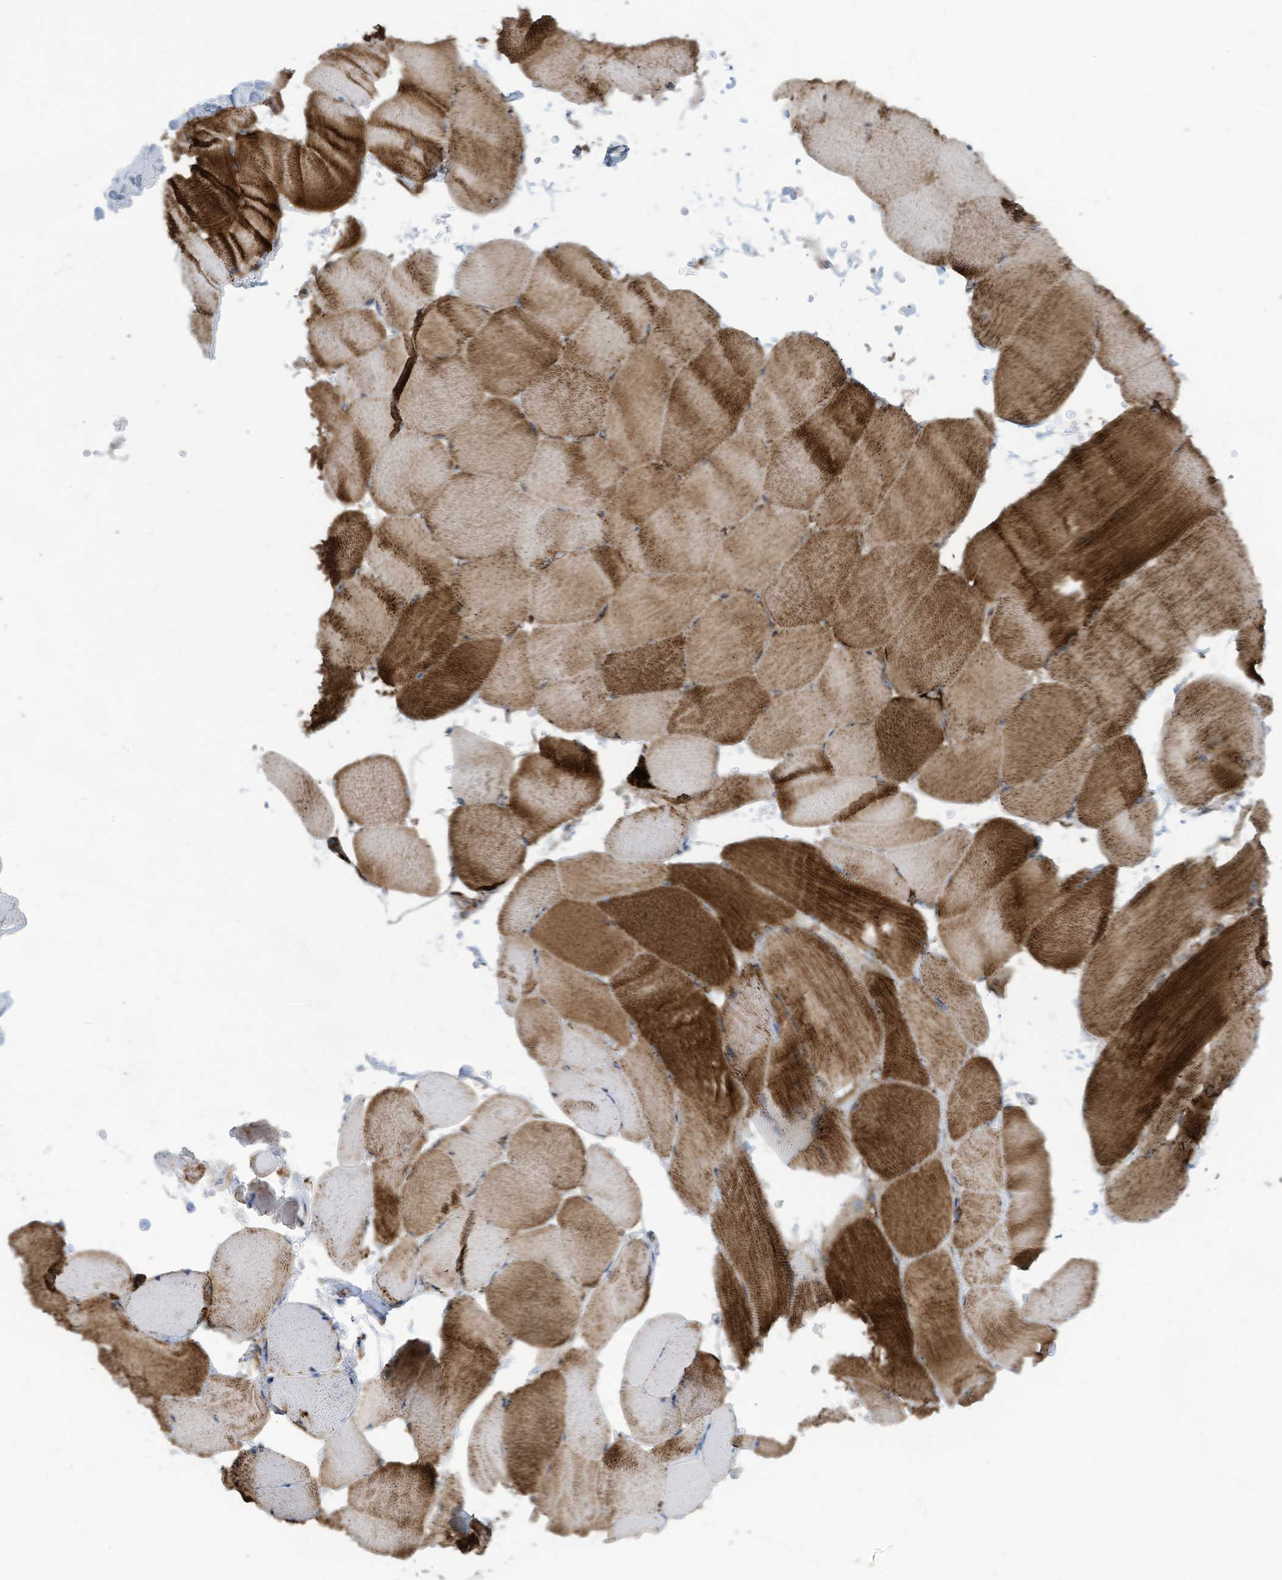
{"staining": {"intensity": "strong", "quantity": "25%-75%", "location": "cytoplasmic/membranous"}, "tissue": "skeletal muscle", "cell_type": "Myocytes", "image_type": "normal", "snomed": [{"axis": "morphology", "description": "Normal tissue, NOS"}, {"axis": "topography", "description": "Skeletal muscle"}, {"axis": "topography", "description": "Parathyroid gland"}], "caption": "About 25%-75% of myocytes in benign human skeletal muscle reveal strong cytoplasmic/membranous protein positivity as visualized by brown immunohistochemical staining.", "gene": "COX10", "patient": {"sex": "female", "age": 37}}